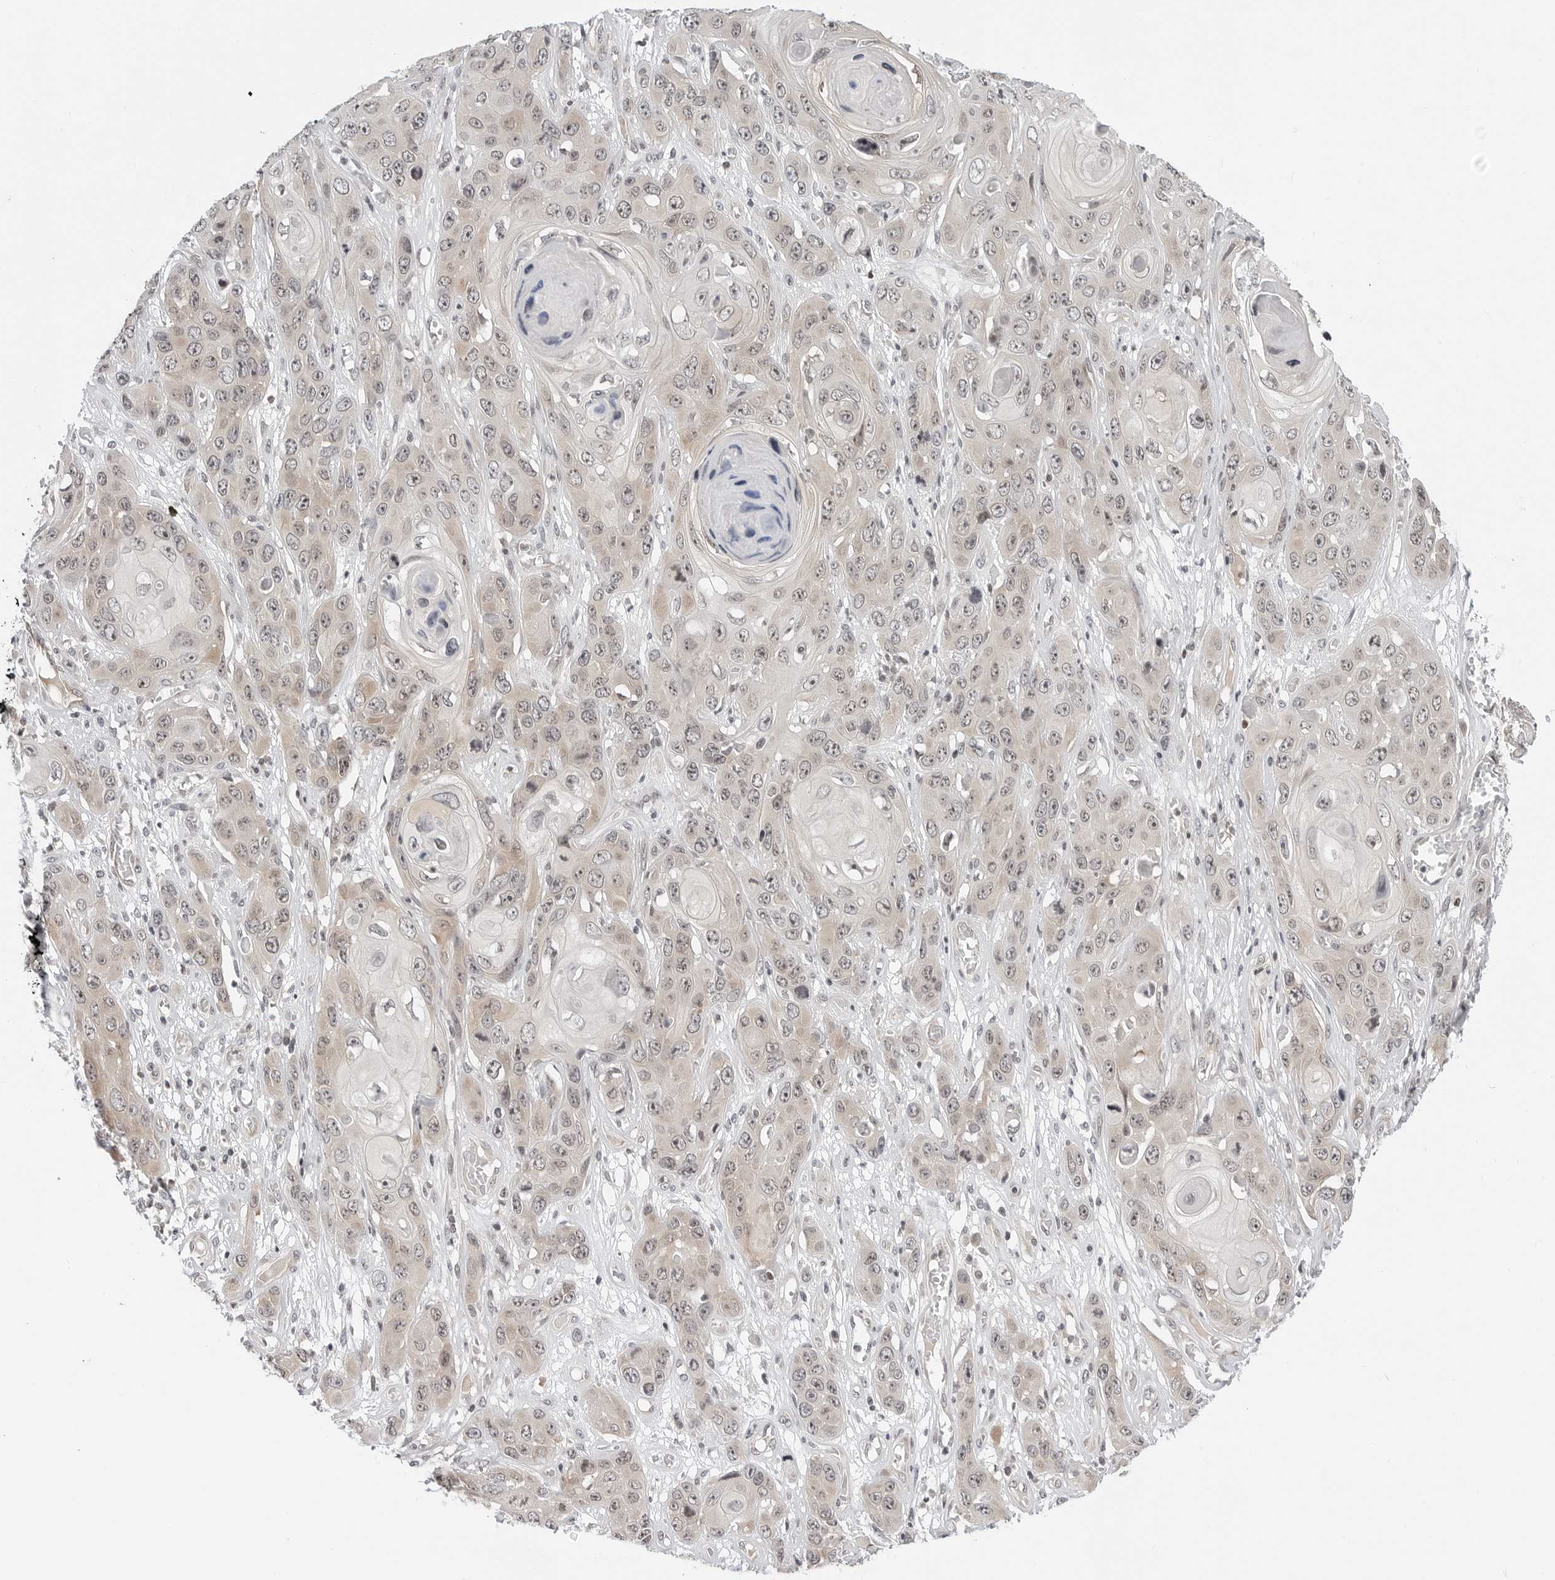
{"staining": {"intensity": "weak", "quantity": "<25%", "location": "cytoplasmic/membranous,nuclear"}, "tissue": "skin cancer", "cell_type": "Tumor cells", "image_type": "cancer", "snomed": [{"axis": "morphology", "description": "Squamous cell carcinoma, NOS"}, {"axis": "topography", "description": "Skin"}], "caption": "Tumor cells are negative for protein expression in human skin squamous cell carcinoma.", "gene": "C8orf33", "patient": {"sex": "male", "age": 55}}